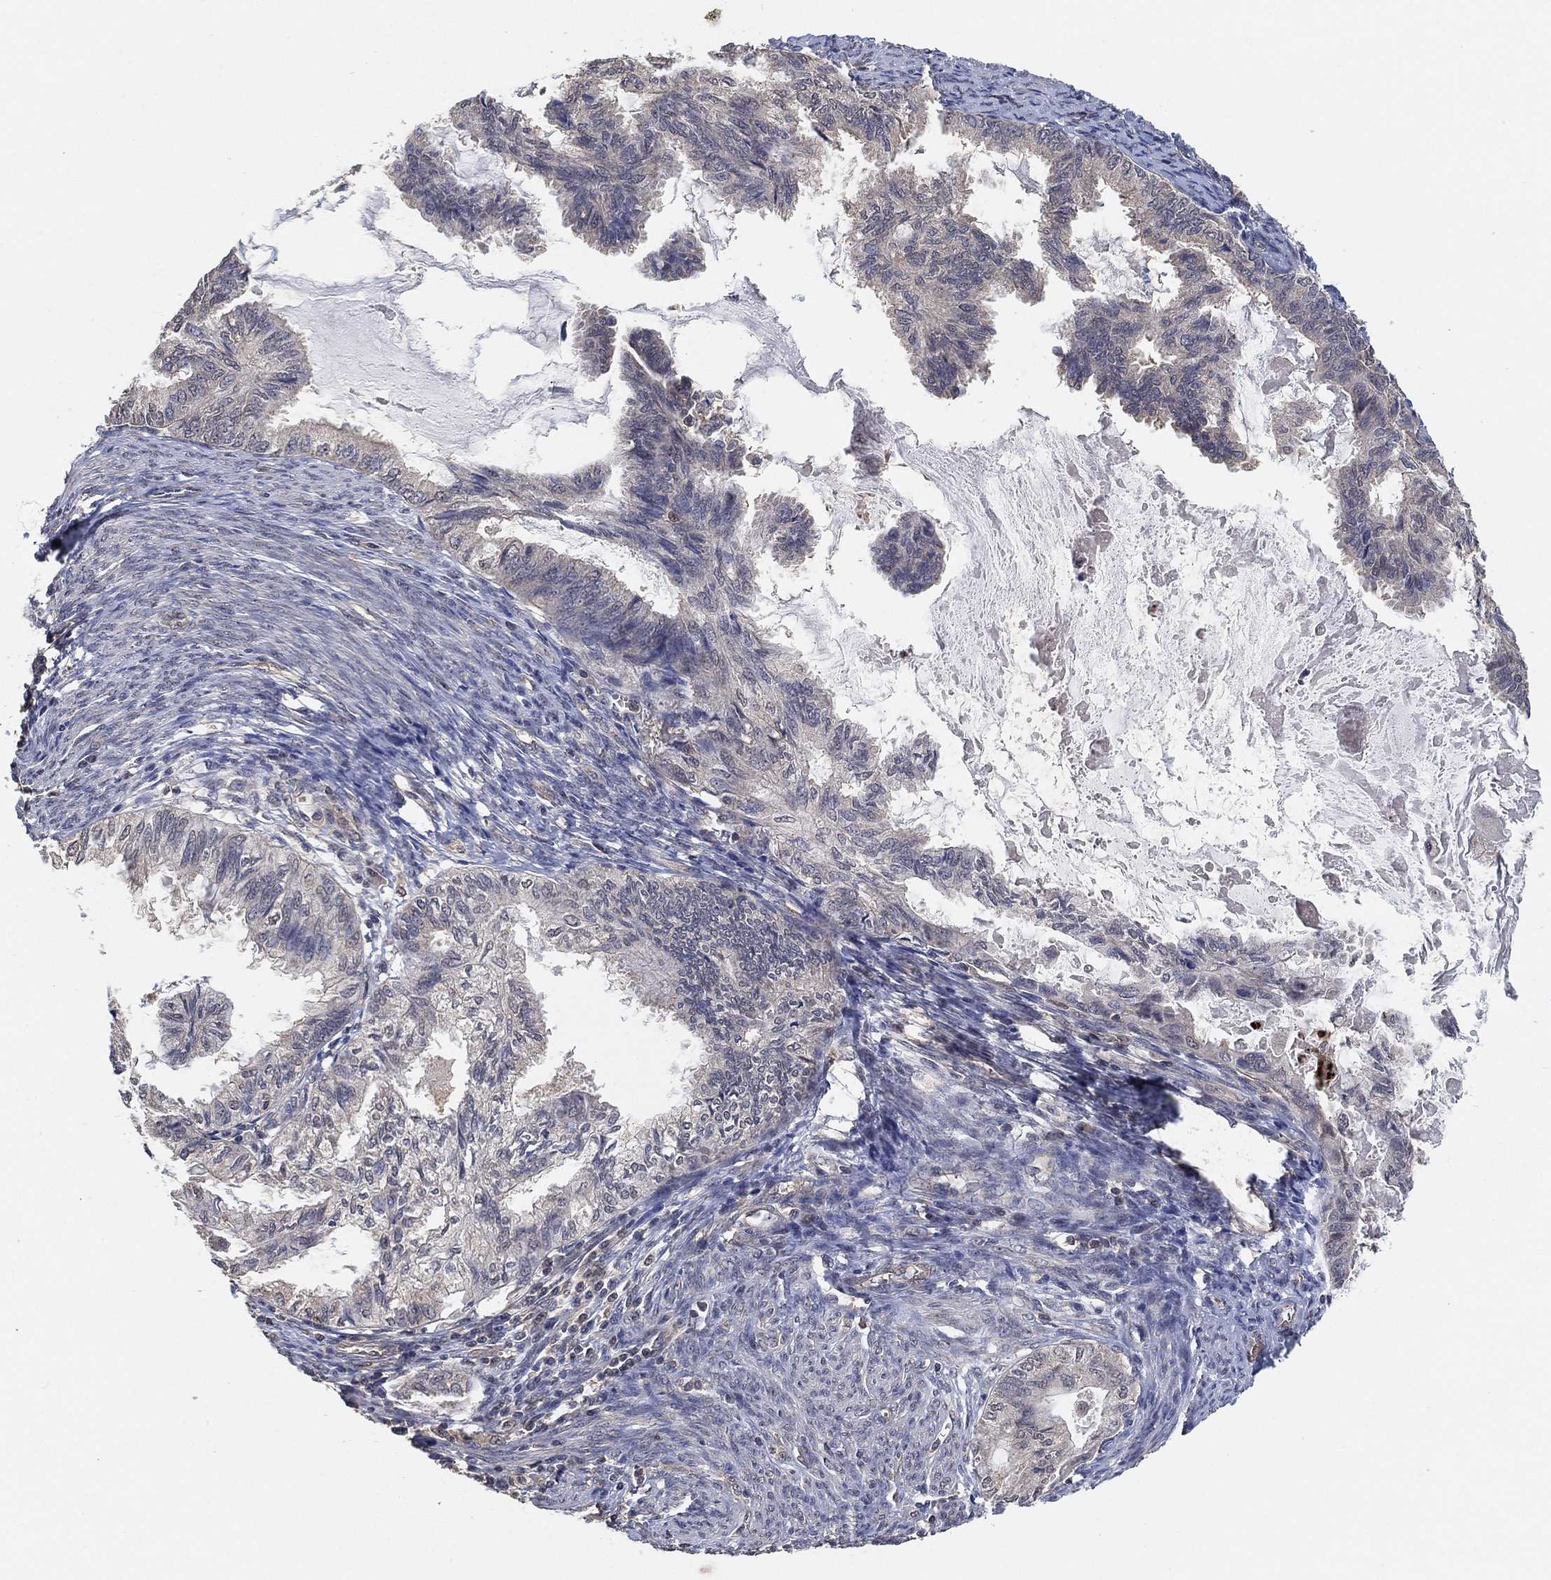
{"staining": {"intensity": "negative", "quantity": "none", "location": "none"}, "tissue": "endometrial cancer", "cell_type": "Tumor cells", "image_type": "cancer", "snomed": [{"axis": "morphology", "description": "Adenocarcinoma, NOS"}, {"axis": "topography", "description": "Endometrium"}], "caption": "DAB immunohistochemical staining of human endometrial cancer (adenocarcinoma) exhibits no significant staining in tumor cells.", "gene": "CCDC43", "patient": {"sex": "female", "age": 86}}